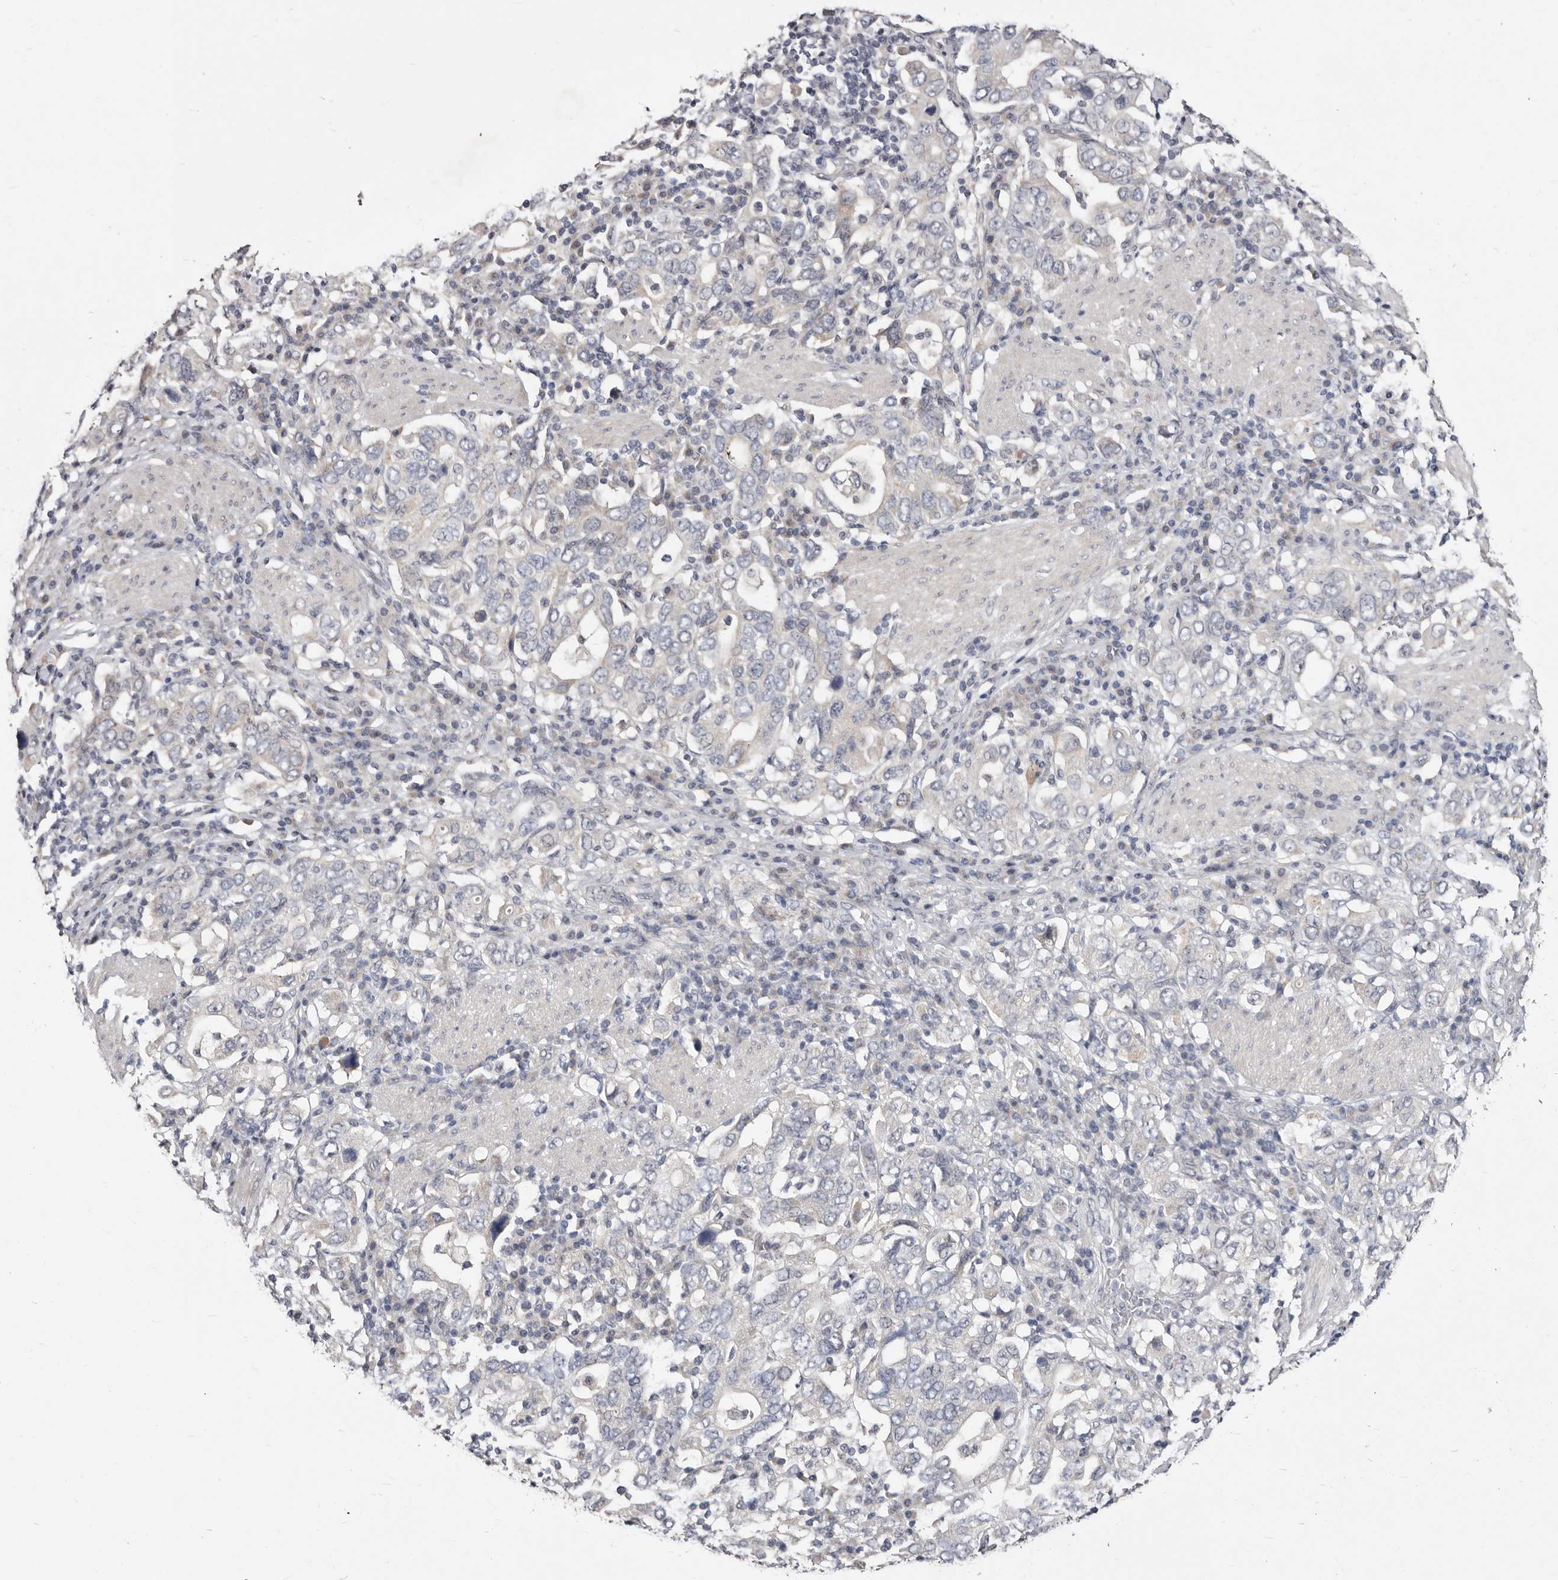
{"staining": {"intensity": "negative", "quantity": "none", "location": "none"}, "tissue": "stomach cancer", "cell_type": "Tumor cells", "image_type": "cancer", "snomed": [{"axis": "morphology", "description": "Adenocarcinoma, NOS"}, {"axis": "topography", "description": "Stomach, upper"}], "caption": "Immunohistochemistry (IHC) of stomach cancer exhibits no expression in tumor cells. Nuclei are stained in blue.", "gene": "KLHL4", "patient": {"sex": "male", "age": 62}}